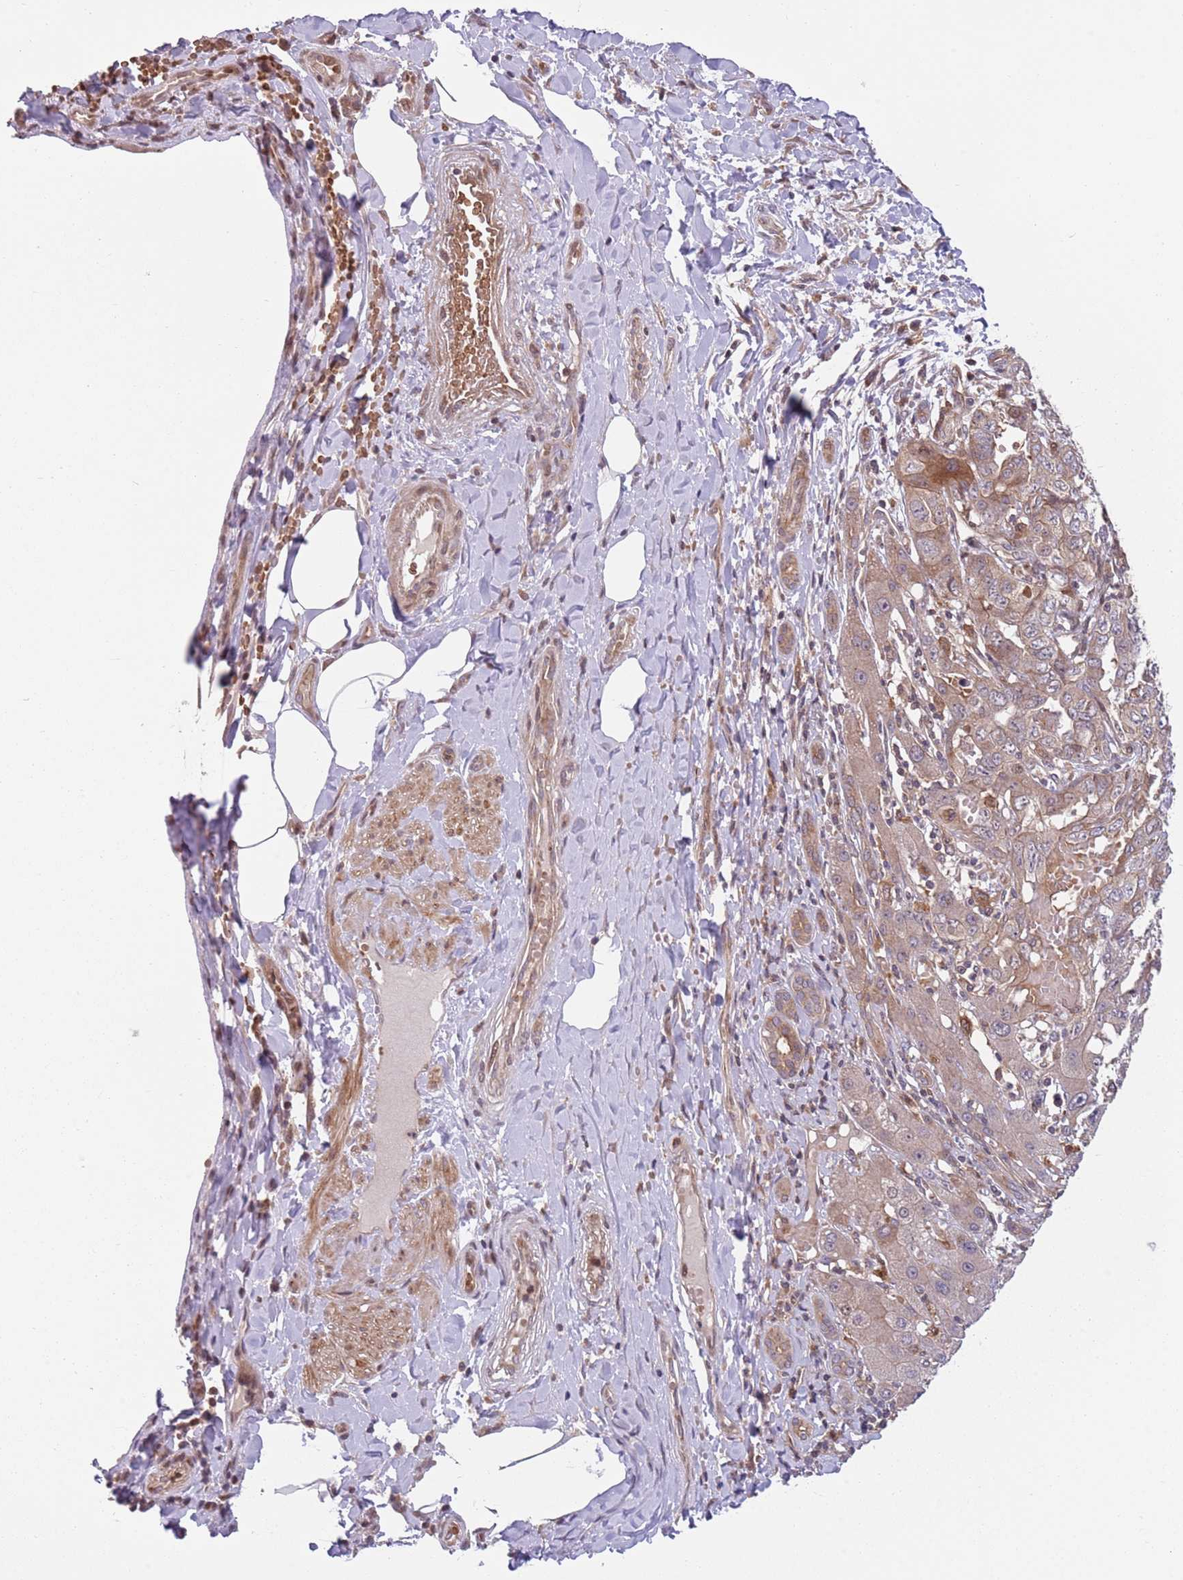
{"staining": {"intensity": "weak", "quantity": ">75%", "location": "cytoplasmic/membranous,nuclear"}, "tissue": "liver cancer", "cell_type": "Tumor cells", "image_type": "cancer", "snomed": [{"axis": "morphology", "description": "Cholangiocarcinoma"}, {"axis": "topography", "description": "Liver"}], "caption": "Protein staining by immunohistochemistry shows weak cytoplasmic/membranous and nuclear positivity in about >75% of tumor cells in liver cancer (cholangiocarcinoma). (DAB (3,3'-diaminobenzidine) = brown stain, brightfield microscopy at high magnification).", "gene": "GGA1", "patient": {"sex": "male", "age": 59}}